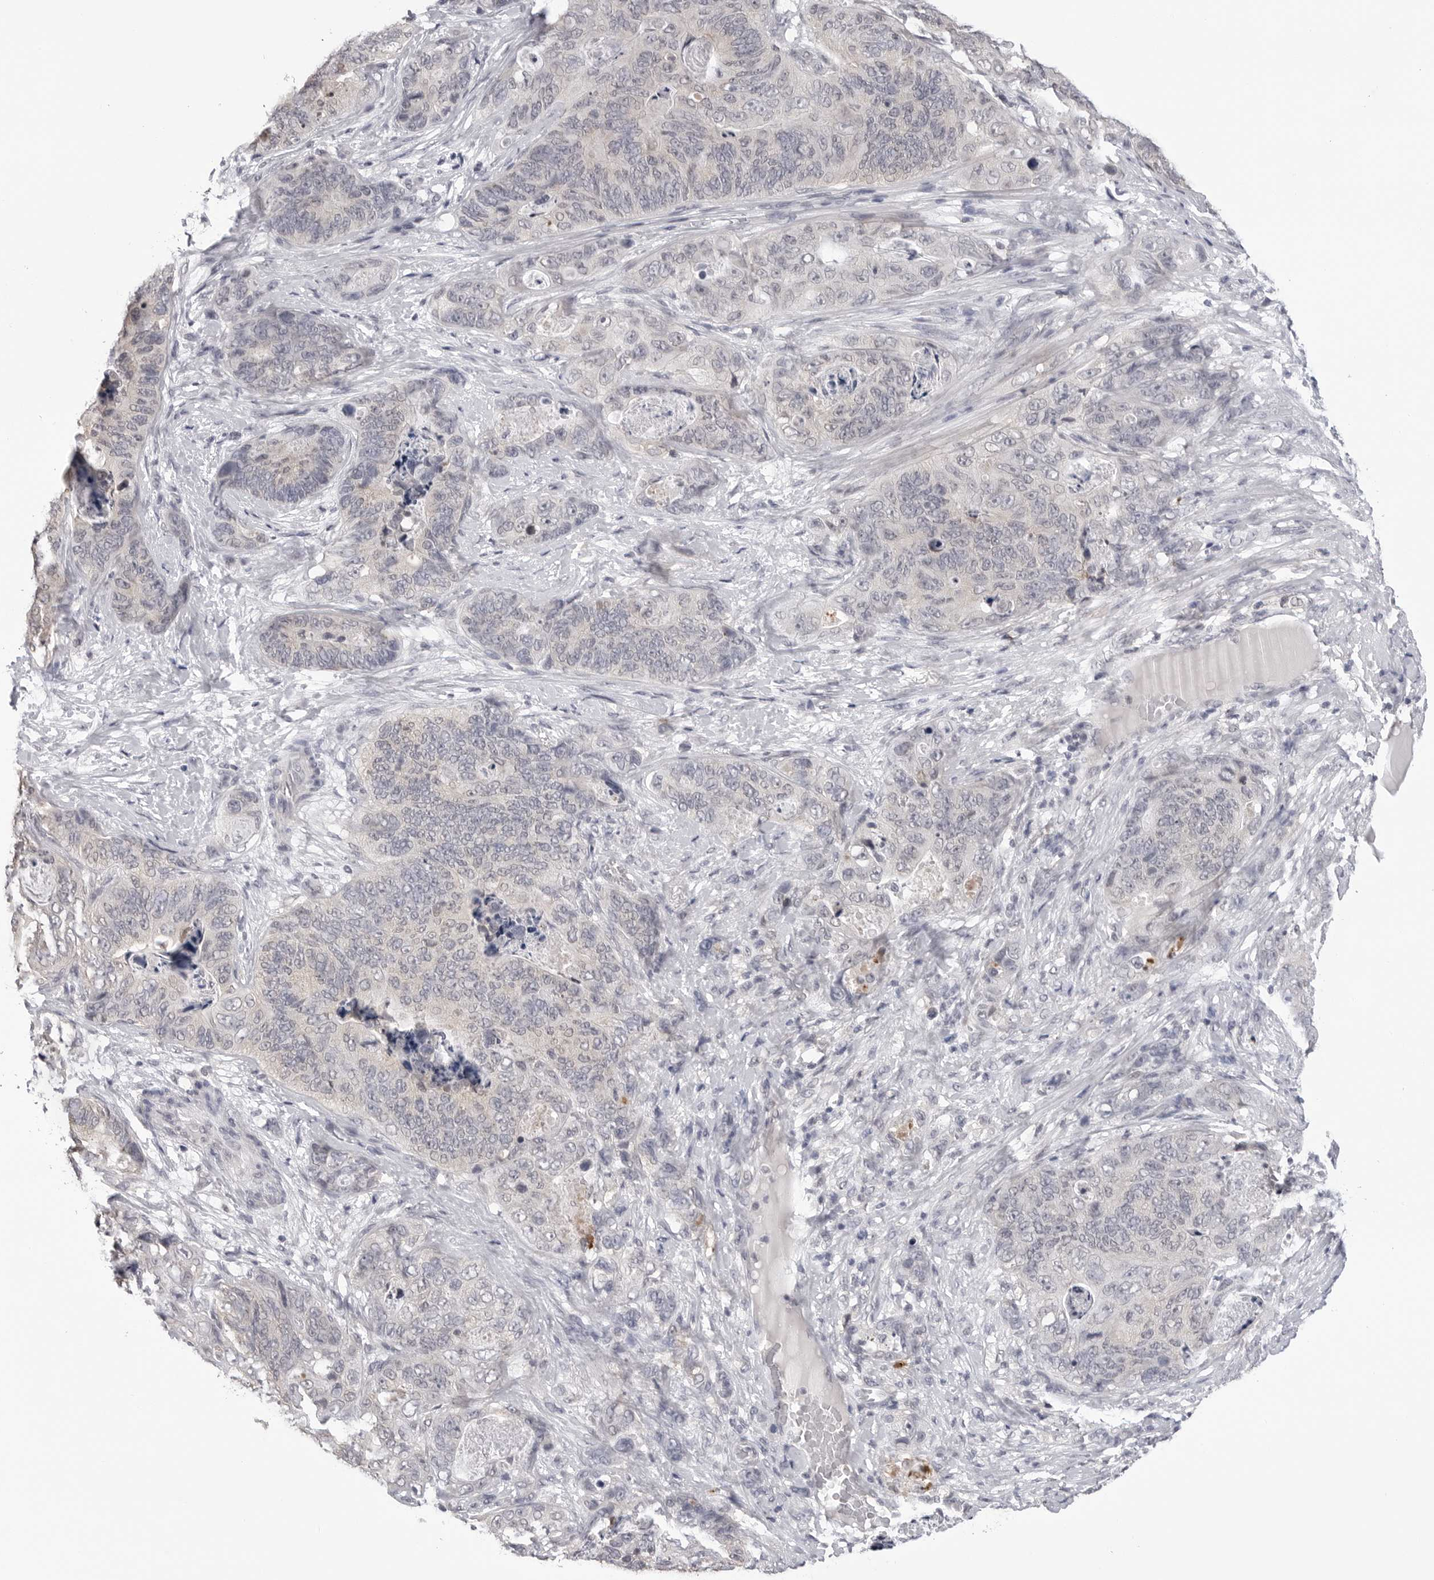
{"staining": {"intensity": "negative", "quantity": "none", "location": "none"}, "tissue": "stomach cancer", "cell_type": "Tumor cells", "image_type": "cancer", "snomed": [{"axis": "morphology", "description": "Normal tissue, NOS"}, {"axis": "morphology", "description": "Adenocarcinoma, NOS"}, {"axis": "topography", "description": "Stomach"}], "caption": "Tumor cells are negative for brown protein staining in adenocarcinoma (stomach).", "gene": "CDK20", "patient": {"sex": "female", "age": 89}}